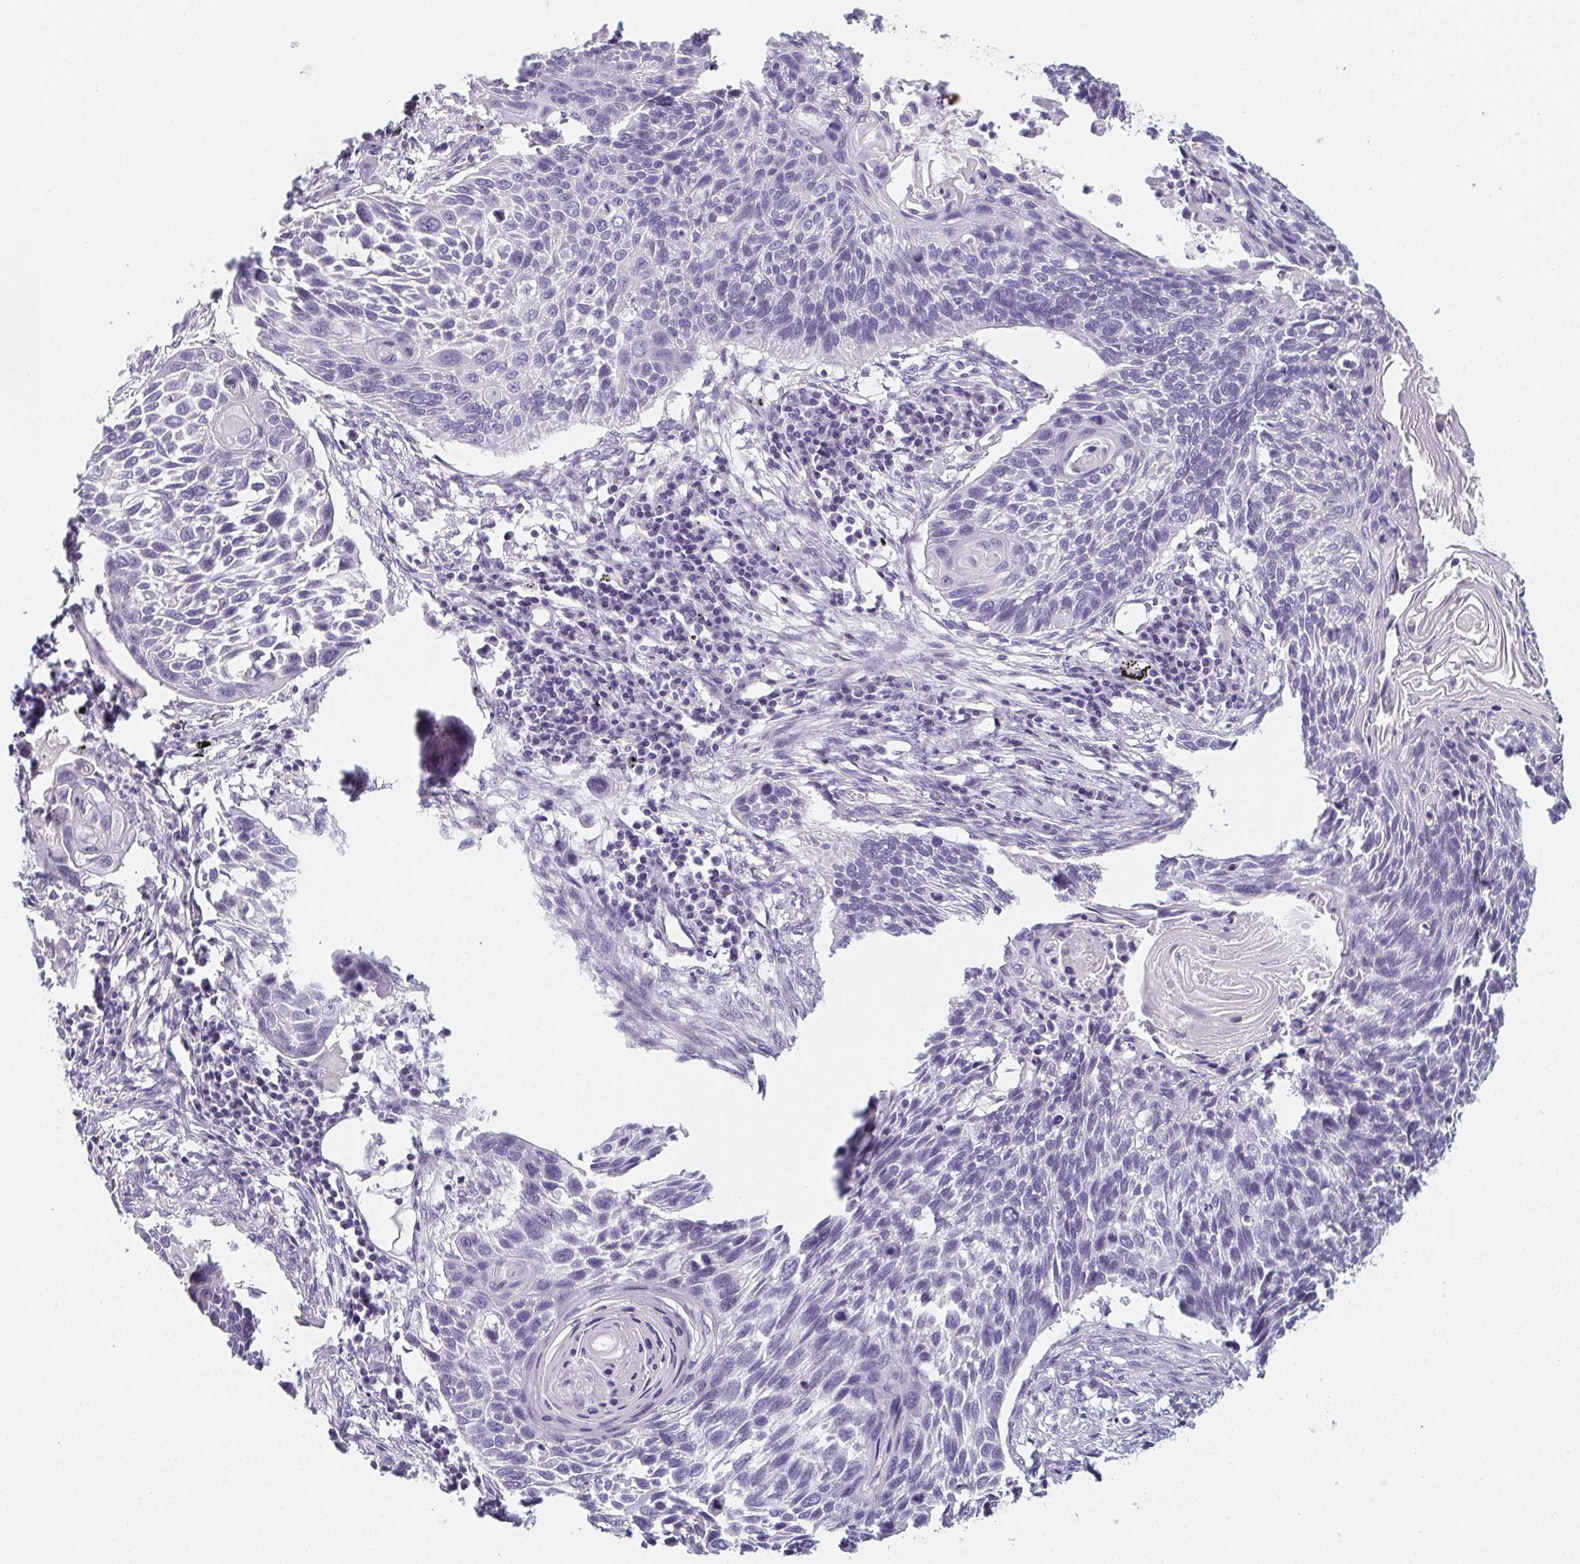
{"staining": {"intensity": "negative", "quantity": "none", "location": "none"}, "tissue": "lung cancer", "cell_type": "Tumor cells", "image_type": "cancer", "snomed": [{"axis": "morphology", "description": "Squamous cell carcinoma, NOS"}, {"axis": "topography", "description": "Lung"}], "caption": "Lung cancer stained for a protein using IHC displays no expression tumor cells.", "gene": "GLIPR1L1", "patient": {"sex": "male", "age": 78}}